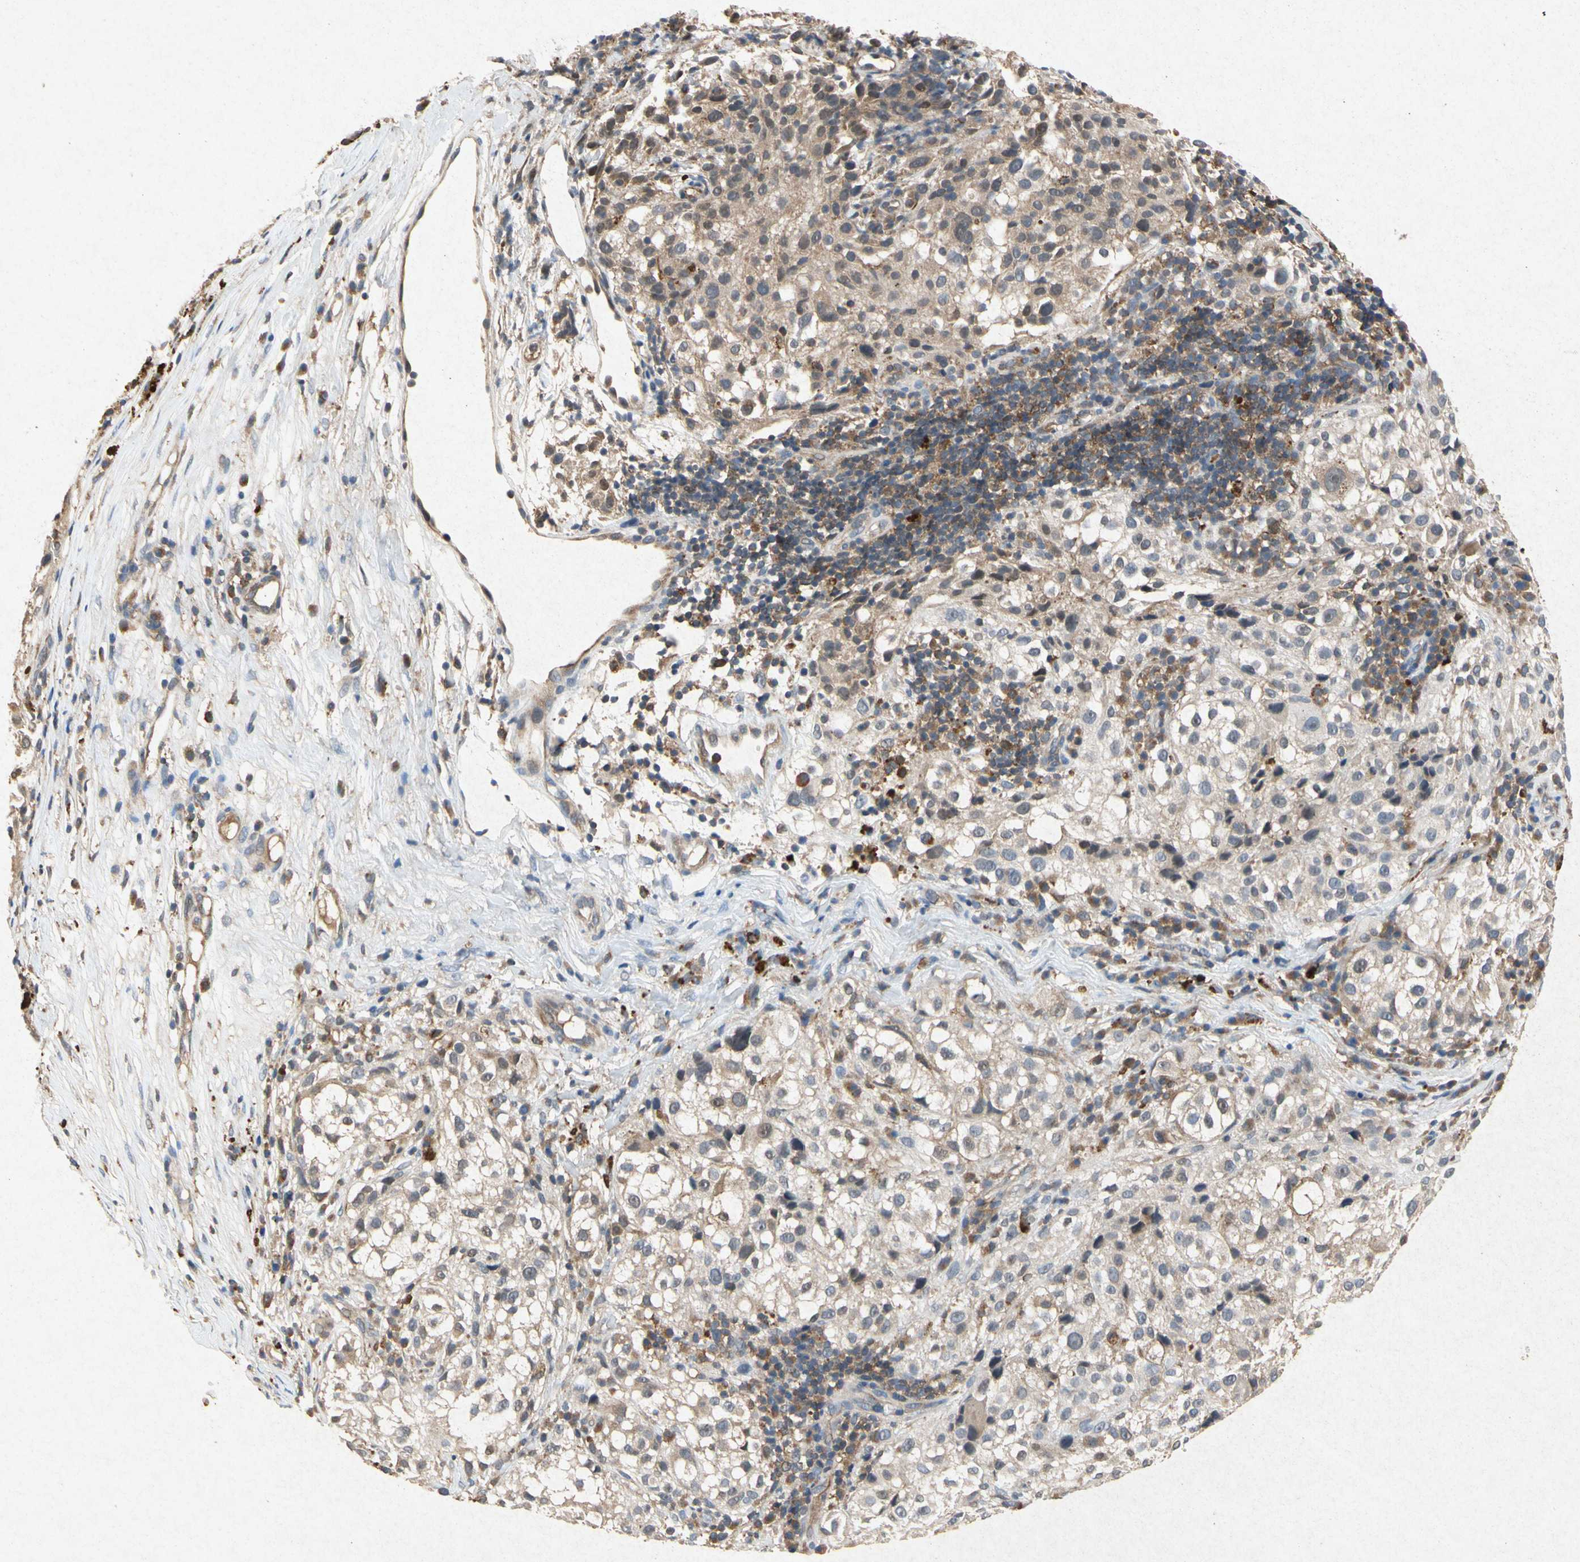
{"staining": {"intensity": "weak", "quantity": "25%-75%", "location": "cytoplasmic/membranous"}, "tissue": "melanoma", "cell_type": "Tumor cells", "image_type": "cancer", "snomed": [{"axis": "morphology", "description": "Necrosis, NOS"}, {"axis": "morphology", "description": "Malignant melanoma, NOS"}, {"axis": "topography", "description": "Skin"}], "caption": "Immunohistochemistry photomicrograph of neoplastic tissue: human melanoma stained using IHC displays low levels of weak protein expression localized specifically in the cytoplasmic/membranous of tumor cells, appearing as a cytoplasmic/membranous brown color.", "gene": "RPS6KA1", "patient": {"sex": "female", "age": 87}}